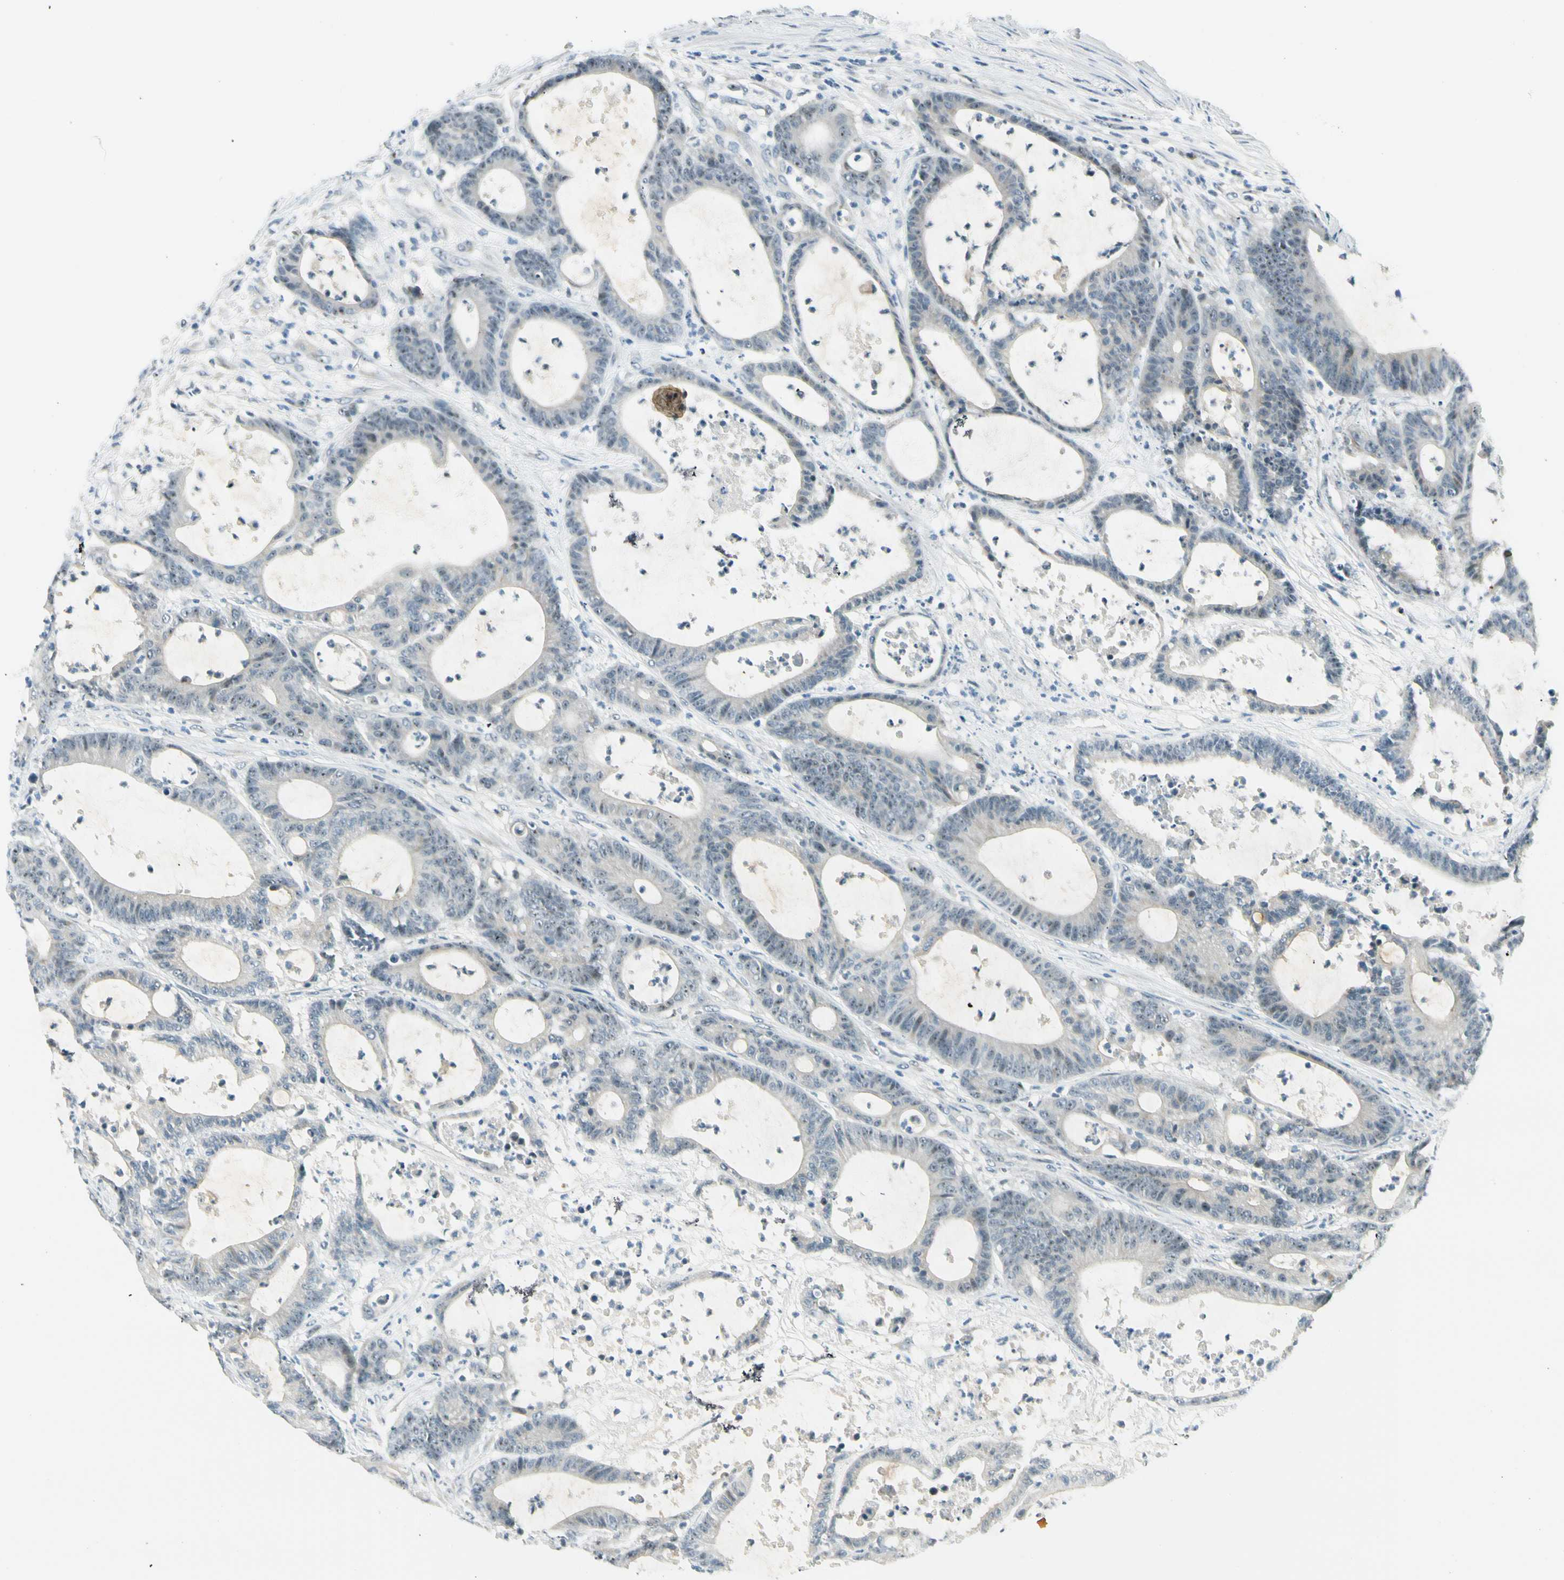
{"staining": {"intensity": "moderate", "quantity": "25%-75%", "location": "nuclear"}, "tissue": "colorectal cancer", "cell_type": "Tumor cells", "image_type": "cancer", "snomed": [{"axis": "morphology", "description": "Adenocarcinoma, NOS"}, {"axis": "topography", "description": "Colon"}], "caption": "Immunohistochemistry (IHC) histopathology image of colorectal cancer stained for a protein (brown), which exhibits medium levels of moderate nuclear positivity in approximately 25%-75% of tumor cells.", "gene": "ZSCAN1", "patient": {"sex": "female", "age": 84}}